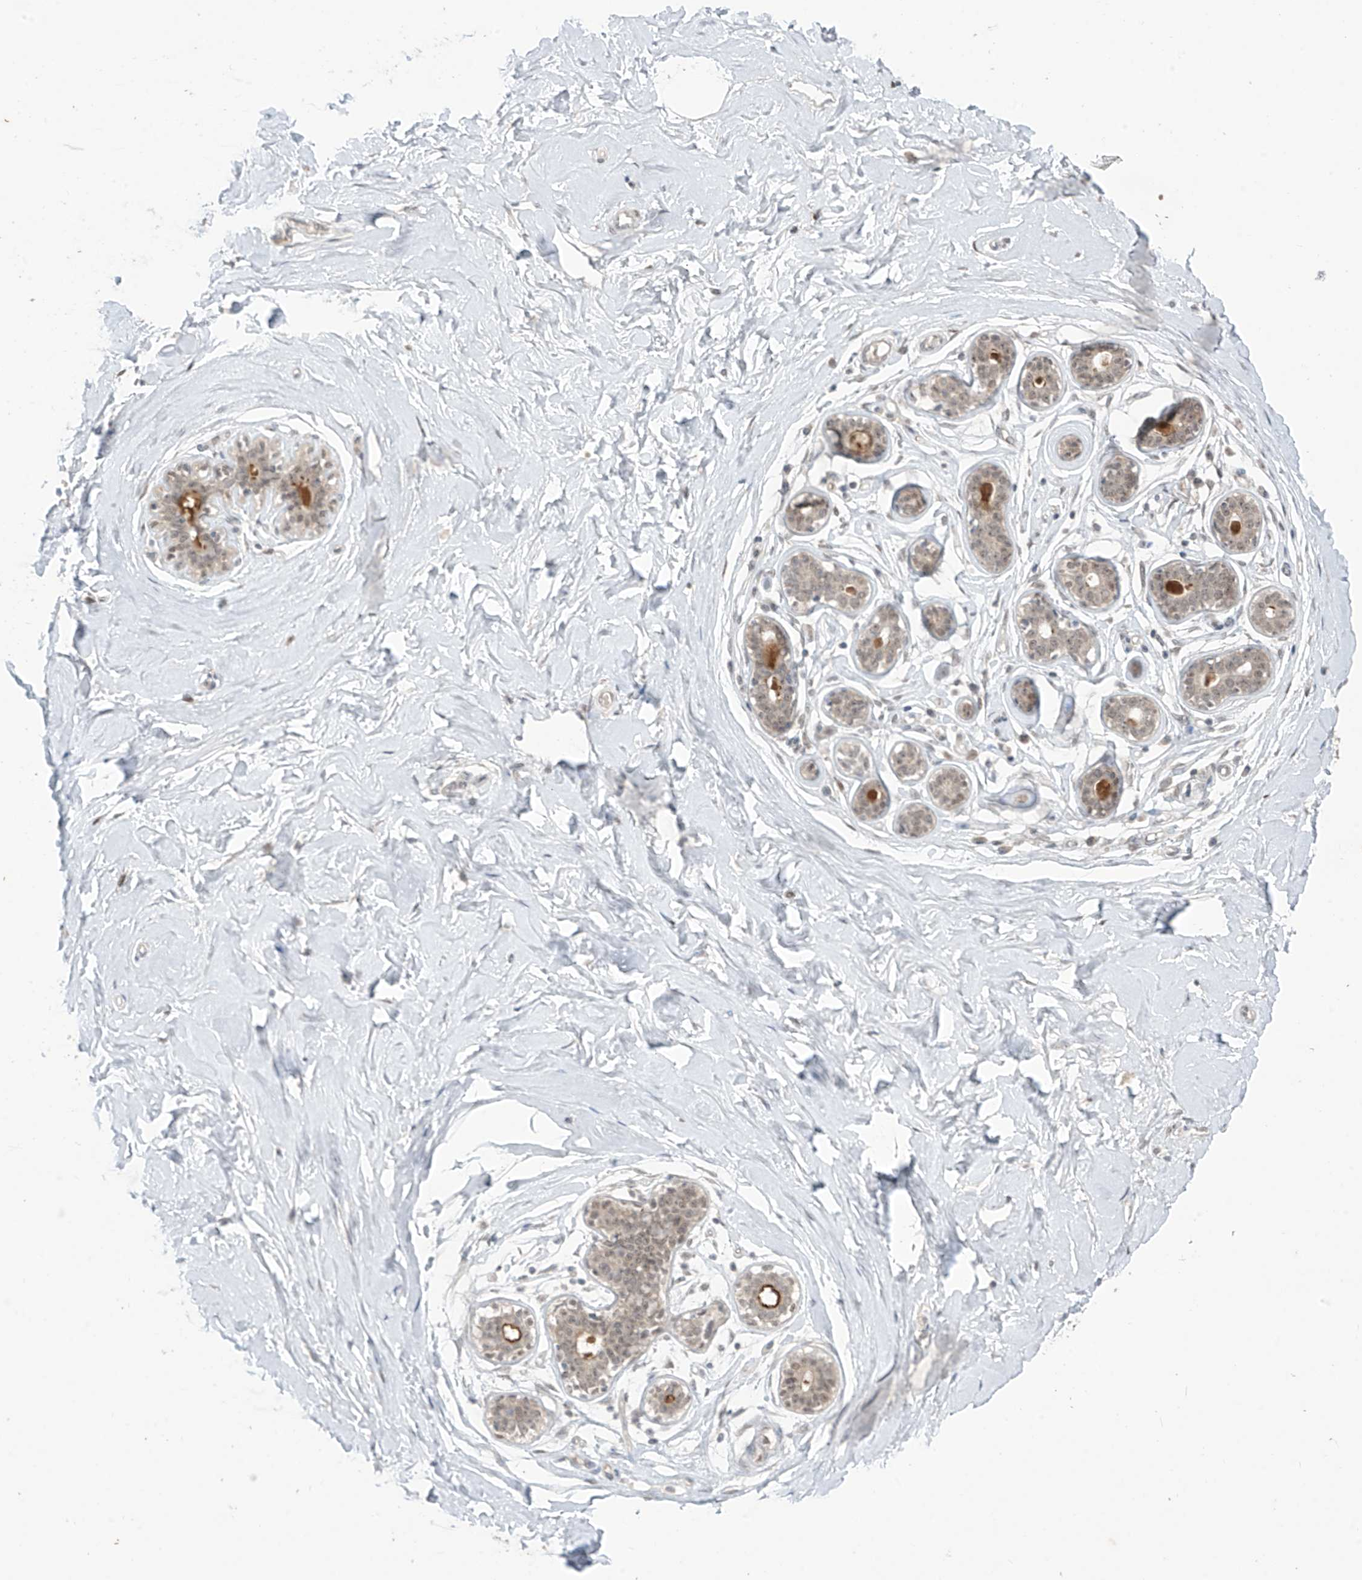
{"staining": {"intensity": "moderate", "quantity": "<25%", "location": "cytoplasmic/membranous,nuclear"}, "tissue": "breast", "cell_type": "Adipocytes", "image_type": "normal", "snomed": [{"axis": "morphology", "description": "Normal tissue, NOS"}, {"axis": "morphology", "description": "Adenoma, NOS"}, {"axis": "topography", "description": "Breast"}], "caption": "Protein staining of unremarkable breast reveals moderate cytoplasmic/membranous,nuclear staining in approximately <25% of adipocytes.", "gene": "OGT", "patient": {"sex": "female", "age": 23}}